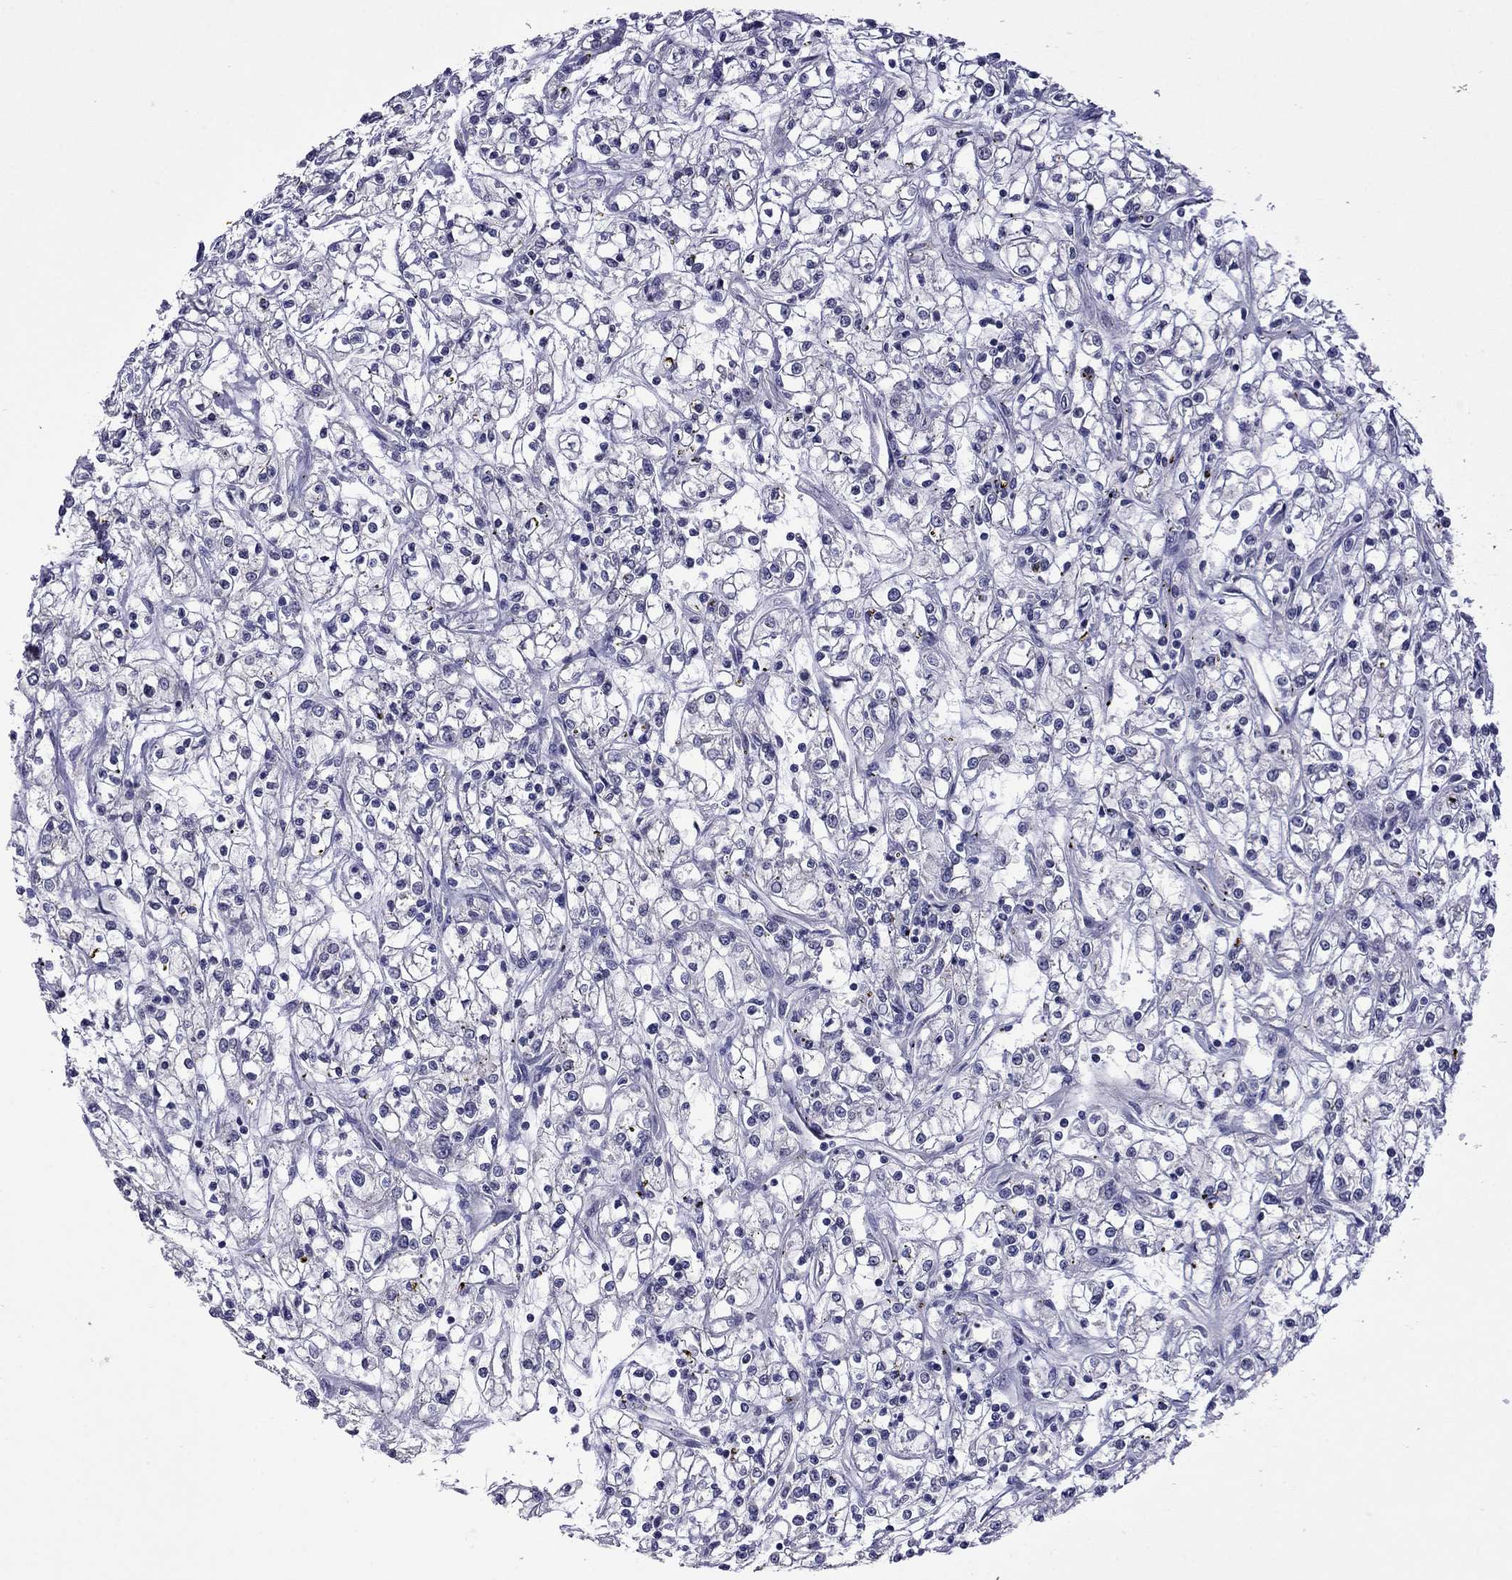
{"staining": {"intensity": "negative", "quantity": "none", "location": "none"}, "tissue": "renal cancer", "cell_type": "Tumor cells", "image_type": "cancer", "snomed": [{"axis": "morphology", "description": "Adenocarcinoma, NOS"}, {"axis": "topography", "description": "Kidney"}], "caption": "Immunohistochemistry image of renal adenocarcinoma stained for a protein (brown), which displays no positivity in tumor cells.", "gene": "STAR", "patient": {"sex": "female", "age": 59}}